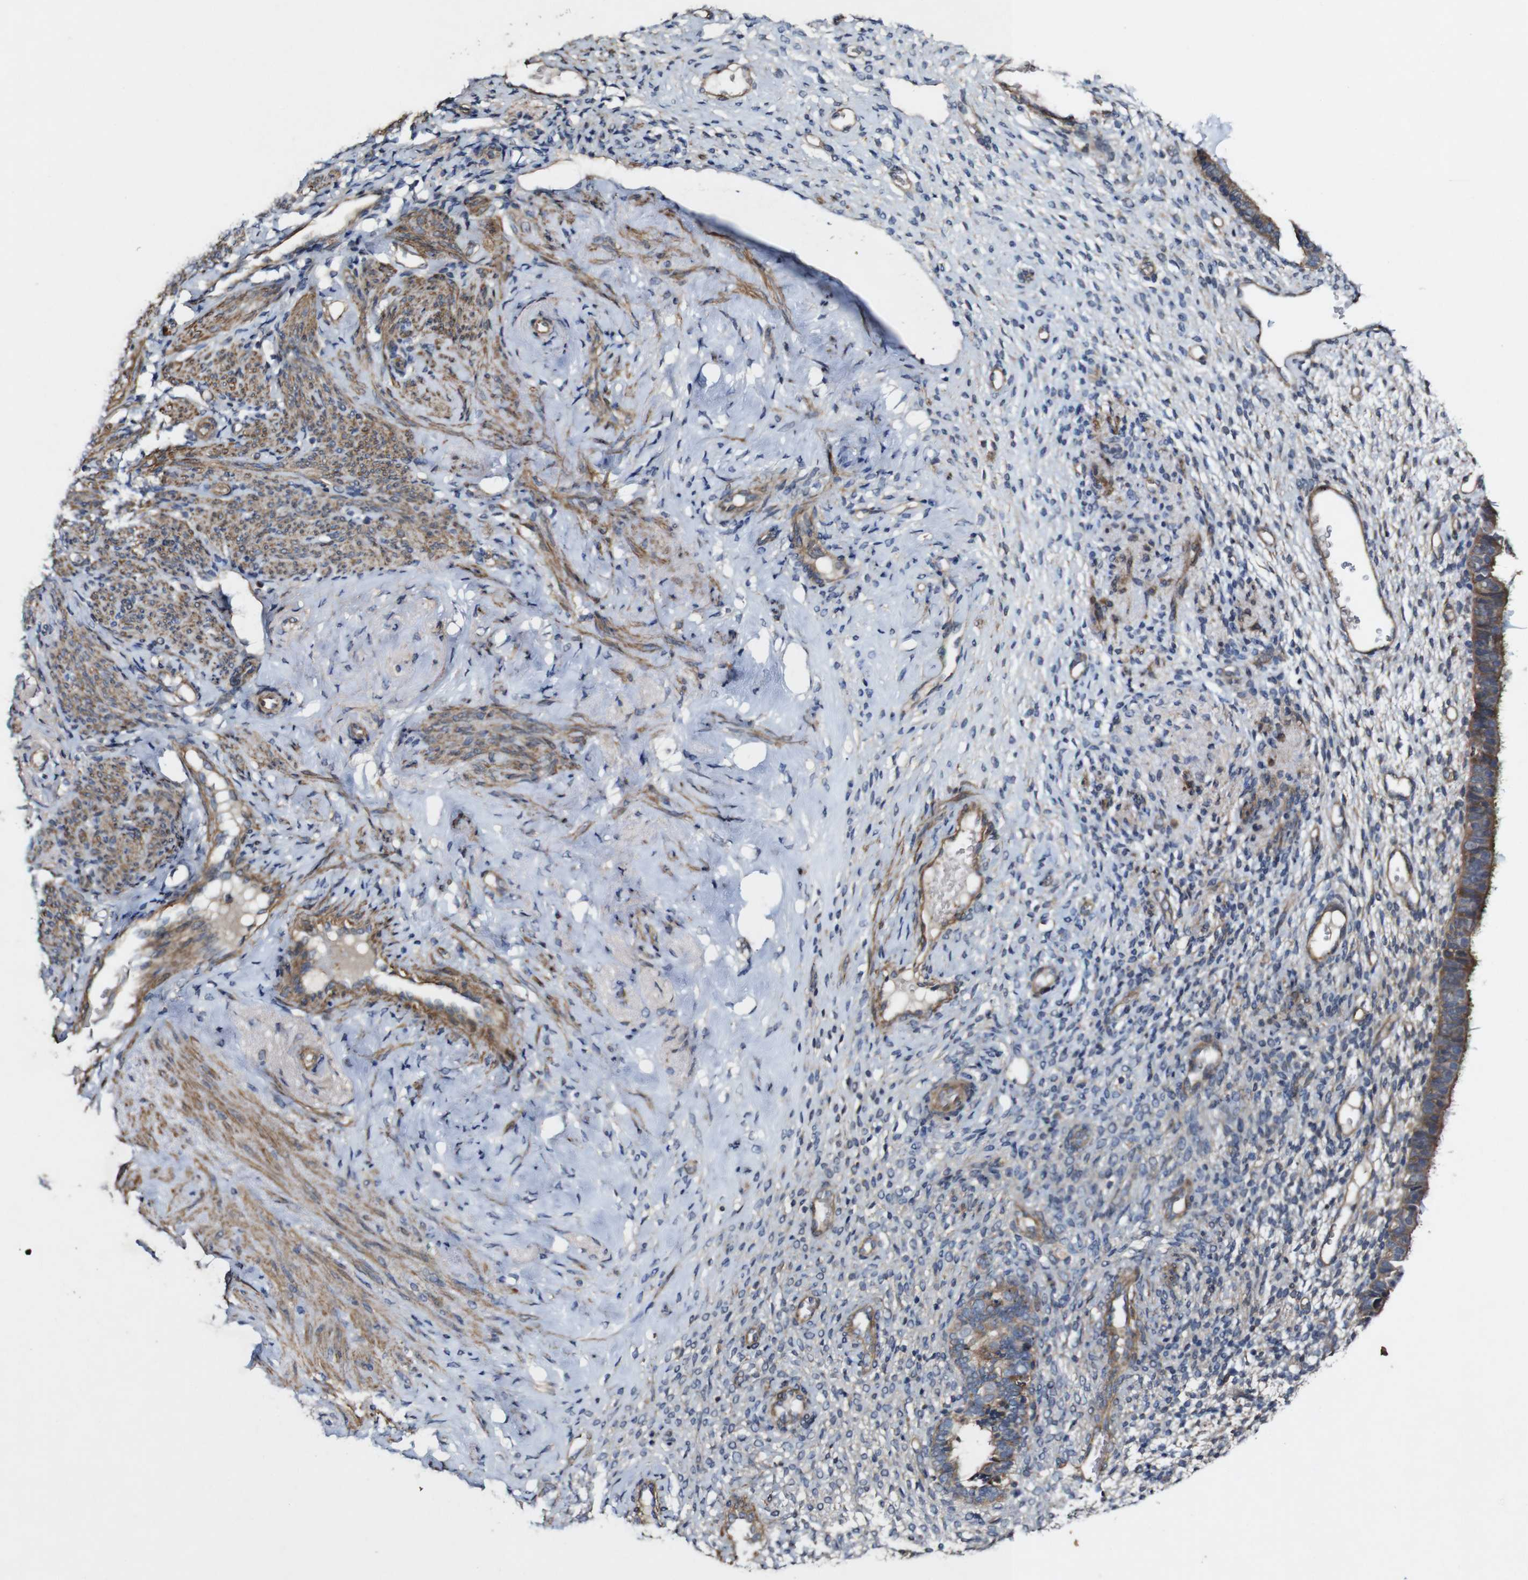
{"staining": {"intensity": "weak", "quantity": "<25%", "location": "cytoplasmic/membranous"}, "tissue": "endometrium", "cell_type": "Cells in endometrial stroma", "image_type": "normal", "snomed": [{"axis": "morphology", "description": "Normal tissue, NOS"}, {"axis": "topography", "description": "Endometrium"}], "caption": "Cells in endometrial stroma are negative for protein expression in unremarkable human endometrium. The staining was performed using DAB to visualize the protein expression in brown, while the nuclei were stained in blue with hematoxylin (Magnification: 20x).", "gene": "GSDME", "patient": {"sex": "female", "age": 61}}